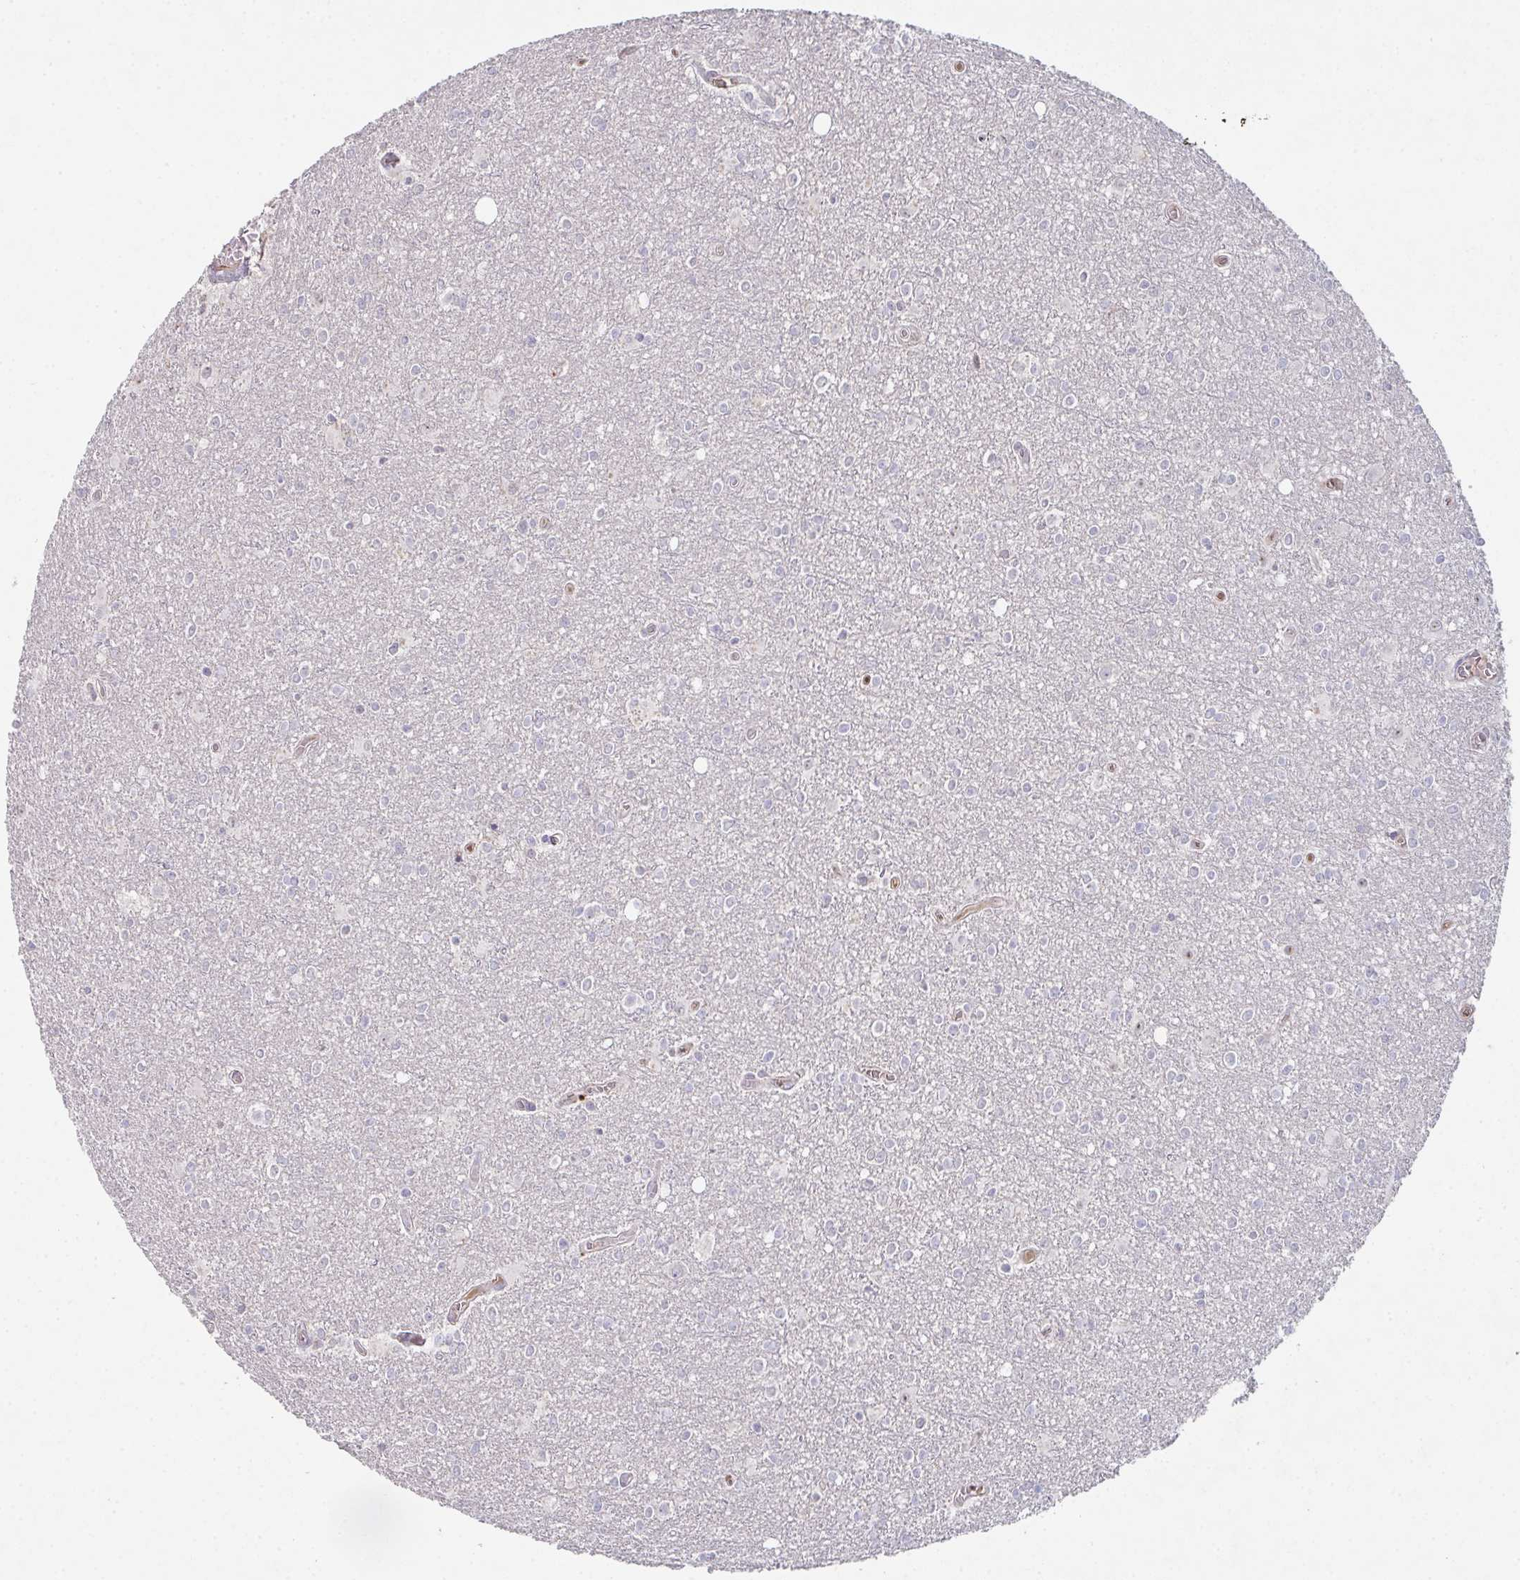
{"staining": {"intensity": "negative", "quantity": "none", "location": "none"}, "tissue": "glioma", "cell_type": "Tumor cells", "image_type": "cancer", "snomed": [{"axis": "morphology", "description": "Glioma, malignant, High grade"}, {"axis": "topography", "description": "Brain"}], "caption": "Immunohistochemistry photomicrograph of neoplastic tissue: malignant glioma (high-grade) stained with DAB exhibits no significant protein staining in tumor cells.", "gene": "ADAM21", "patient": {"sex": "male", "age": 48}}